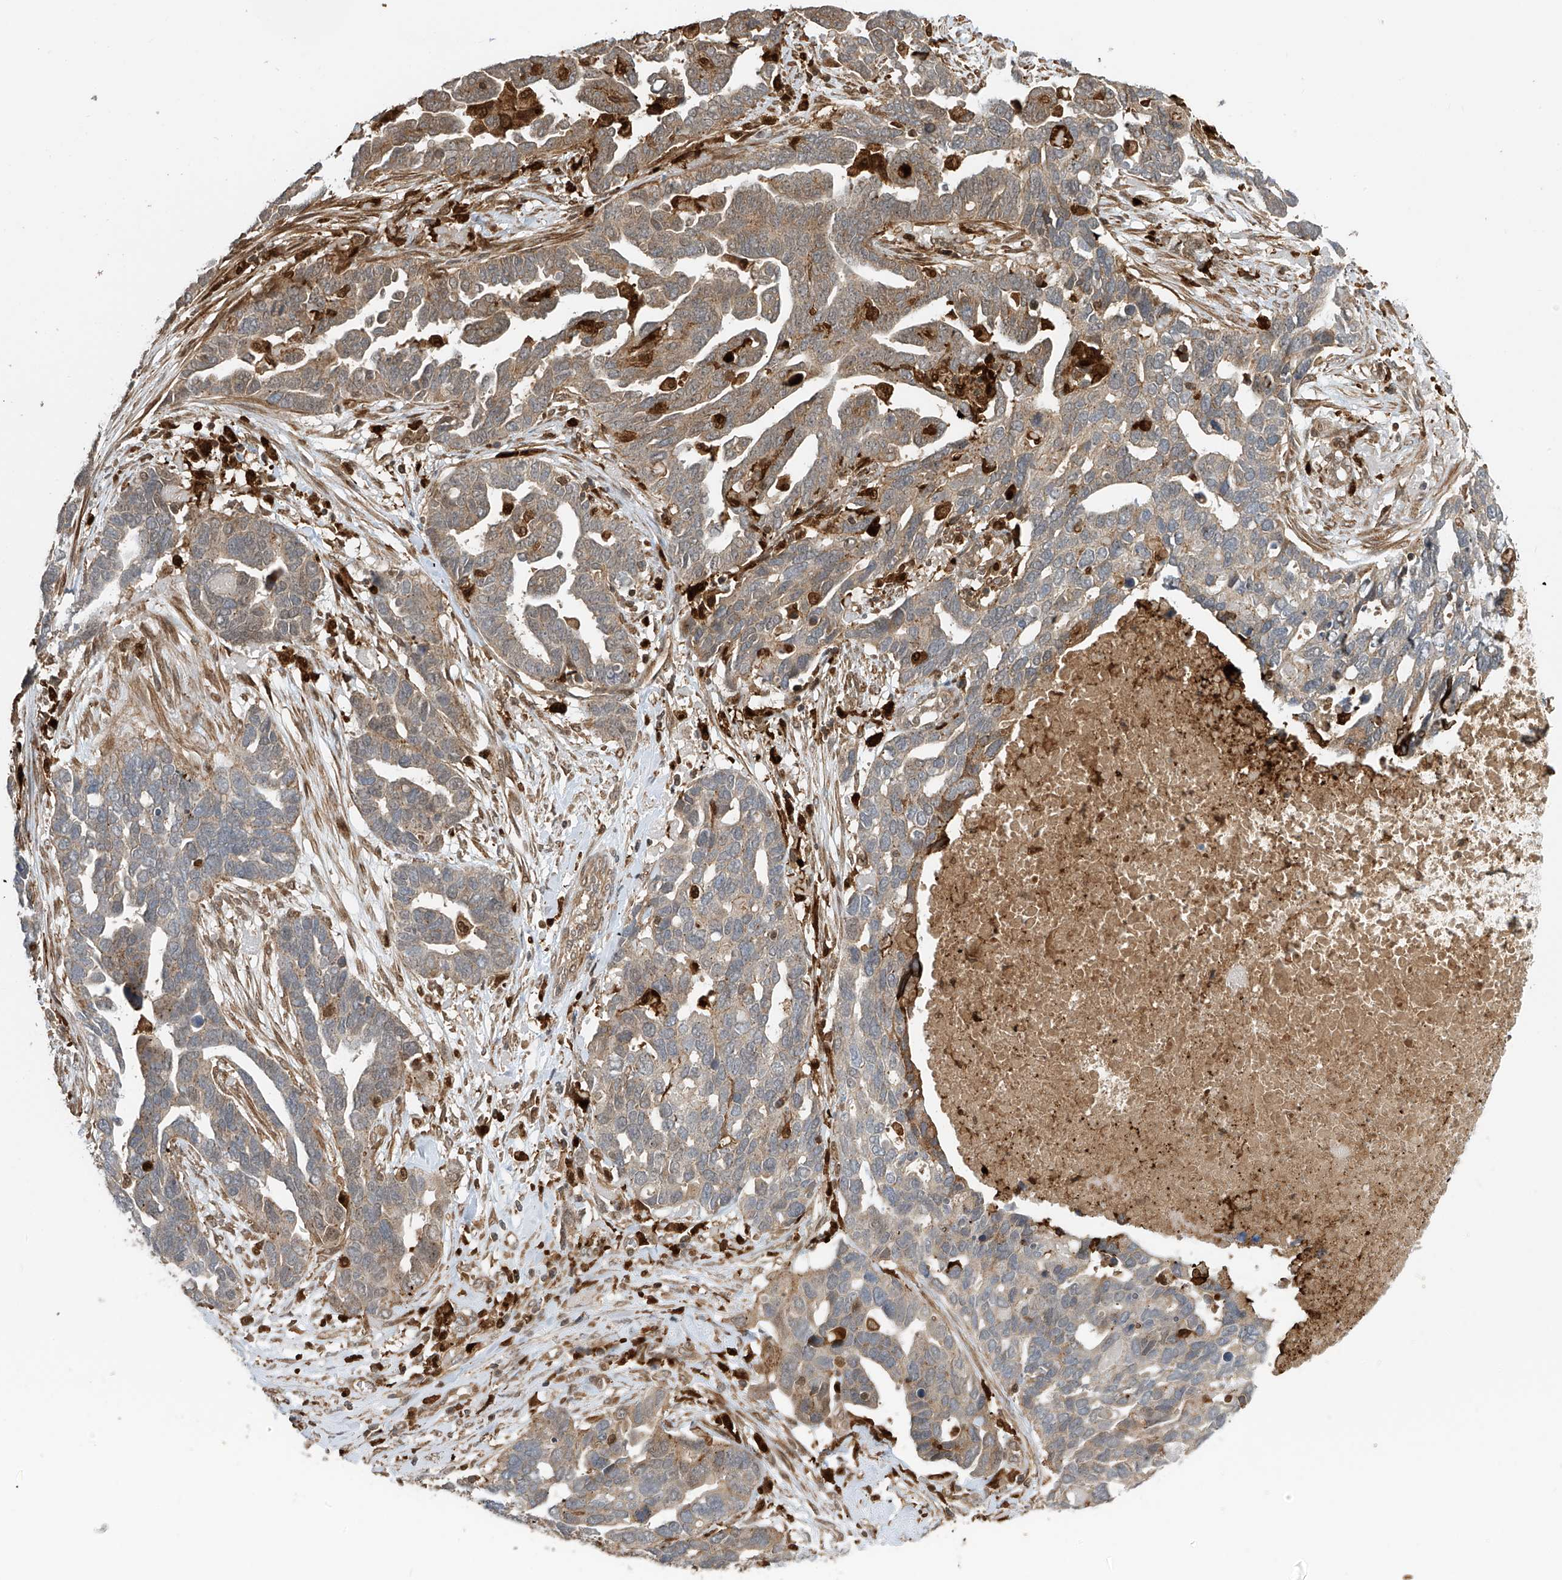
{"staining": {"intensity": "weak", "quantity": ">75%", "location": "cytoplasmic/membranous"}, "tissue": "ovarian cancer", "cell_type": "Tumor cells", "image_type": "cancer", "snomed": [{"axis": "morphology", "description": "Cystadenocarcinoma, serous, NOS"}, {"axis": "topography", "description": "Ovary"}], "caption": "Serous cystadenocarcinoma (ovarian) stained with a brown dye reveals weak cytoplasmic/membranous positive expression in approximately >75% of tumor cells.", "gene": "ATAD2B", "patient": {"sex": "female", "age": 54}}